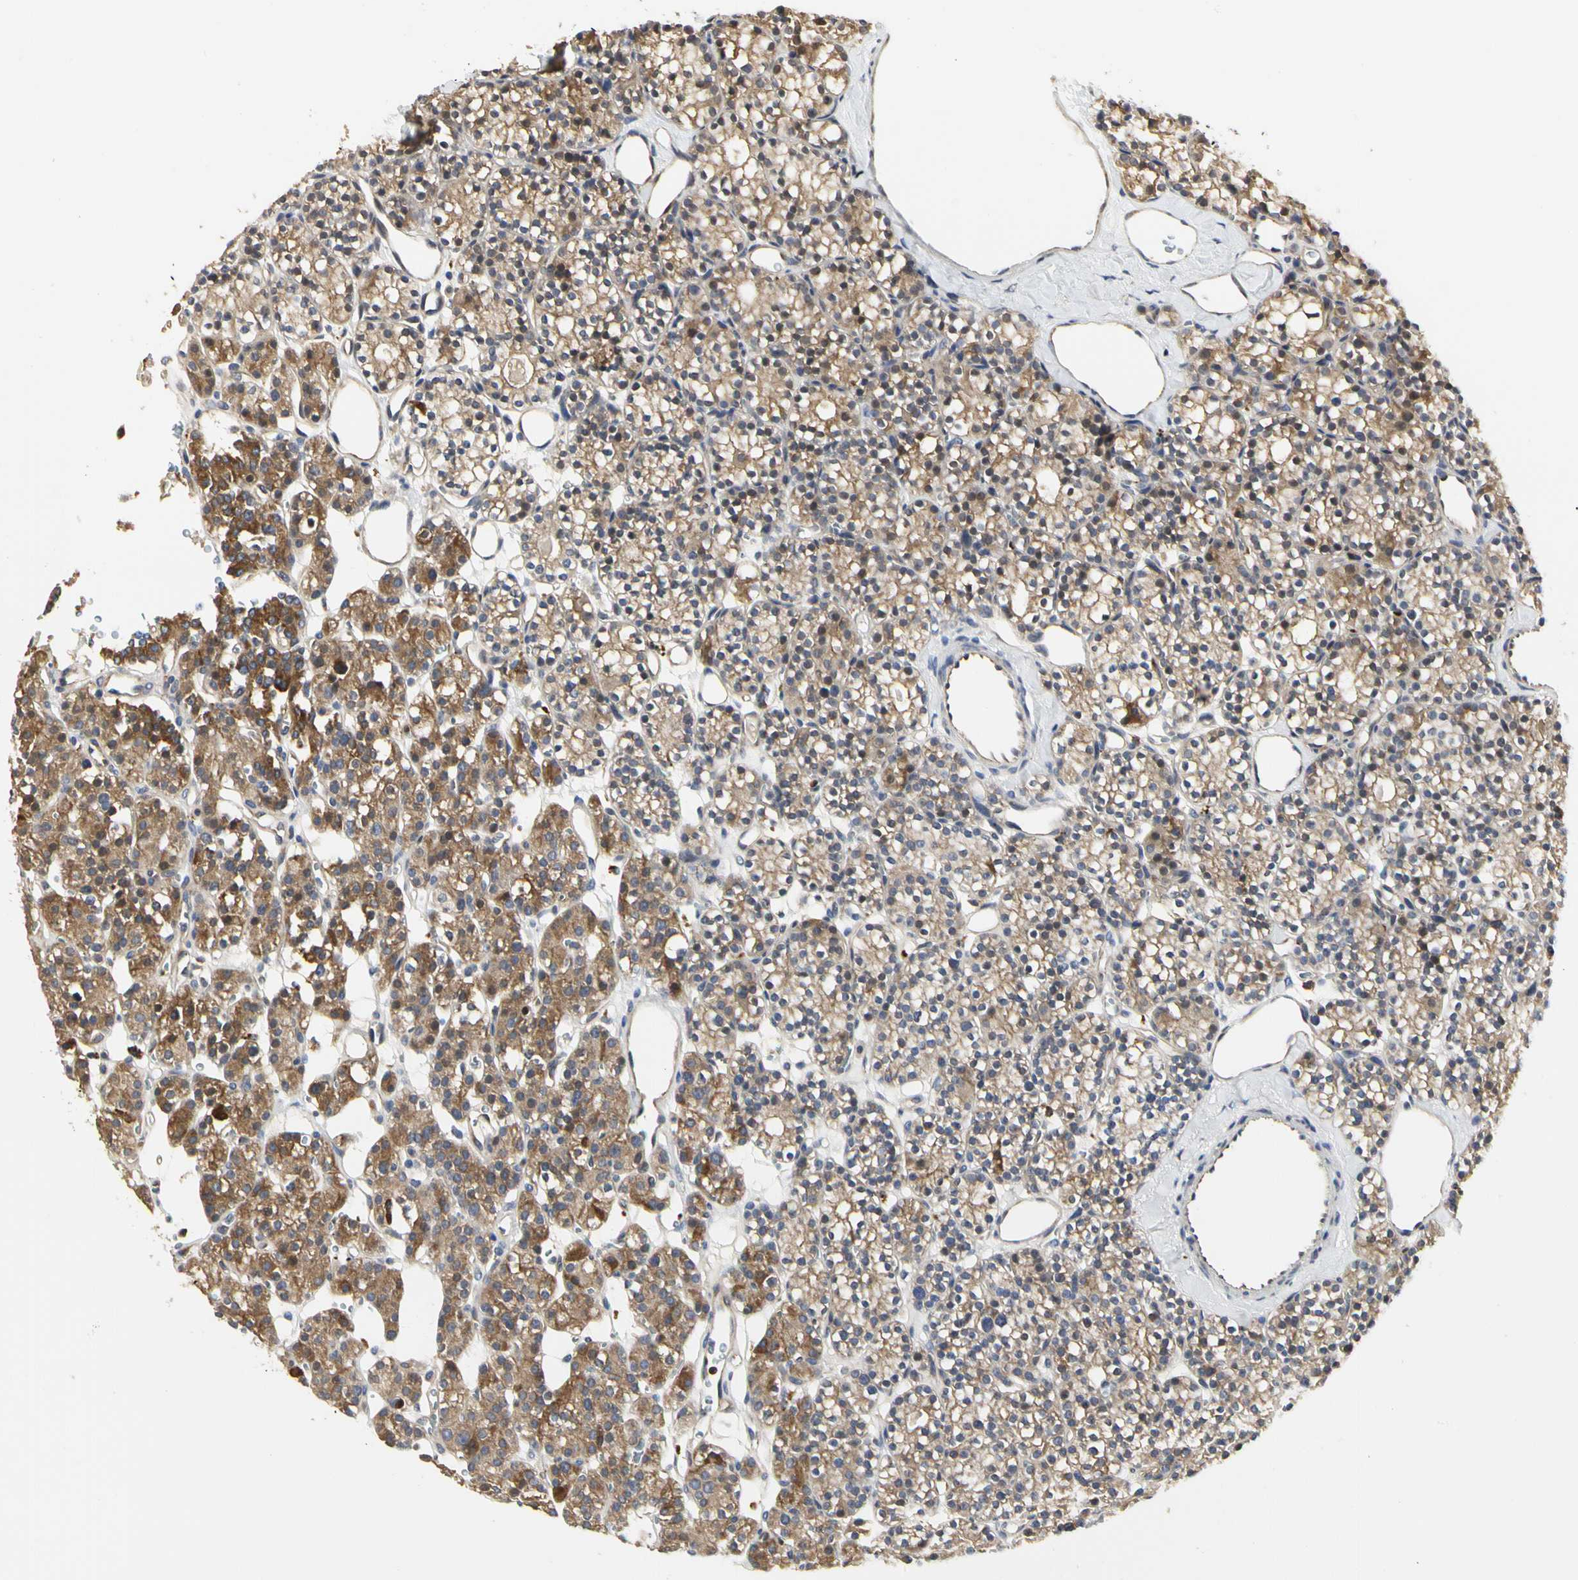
{"staining": {"intensity": "moderate", "quantity": ">75%", "location": "cytoplasmic/membranous,nuclear"}, "tissue": "parathyroid gland", "cell_type": "Glandular cells", "image_type": "normal", "snomed": [{"axis": "morphology", "description": "Normal tissue, NOS"}, {"axis": "topography", "description": "Parathyroid gland"}], "caption": "Immunohistochemical staining of unremarkable parathyroid gland displays >75% levels of moderate cytoplasmic/membranous,nuclear protein positivity in about >75% of glandular cells. The staining was performed using DAB (3,3'-diaminobenzidine) to visualize the protein expression in brown, while the nuclei were stained in blue with hematoxylin (Magnification: 20x).", "gene": "NAPG", "patient": {"sex": "female", "age": 64}}